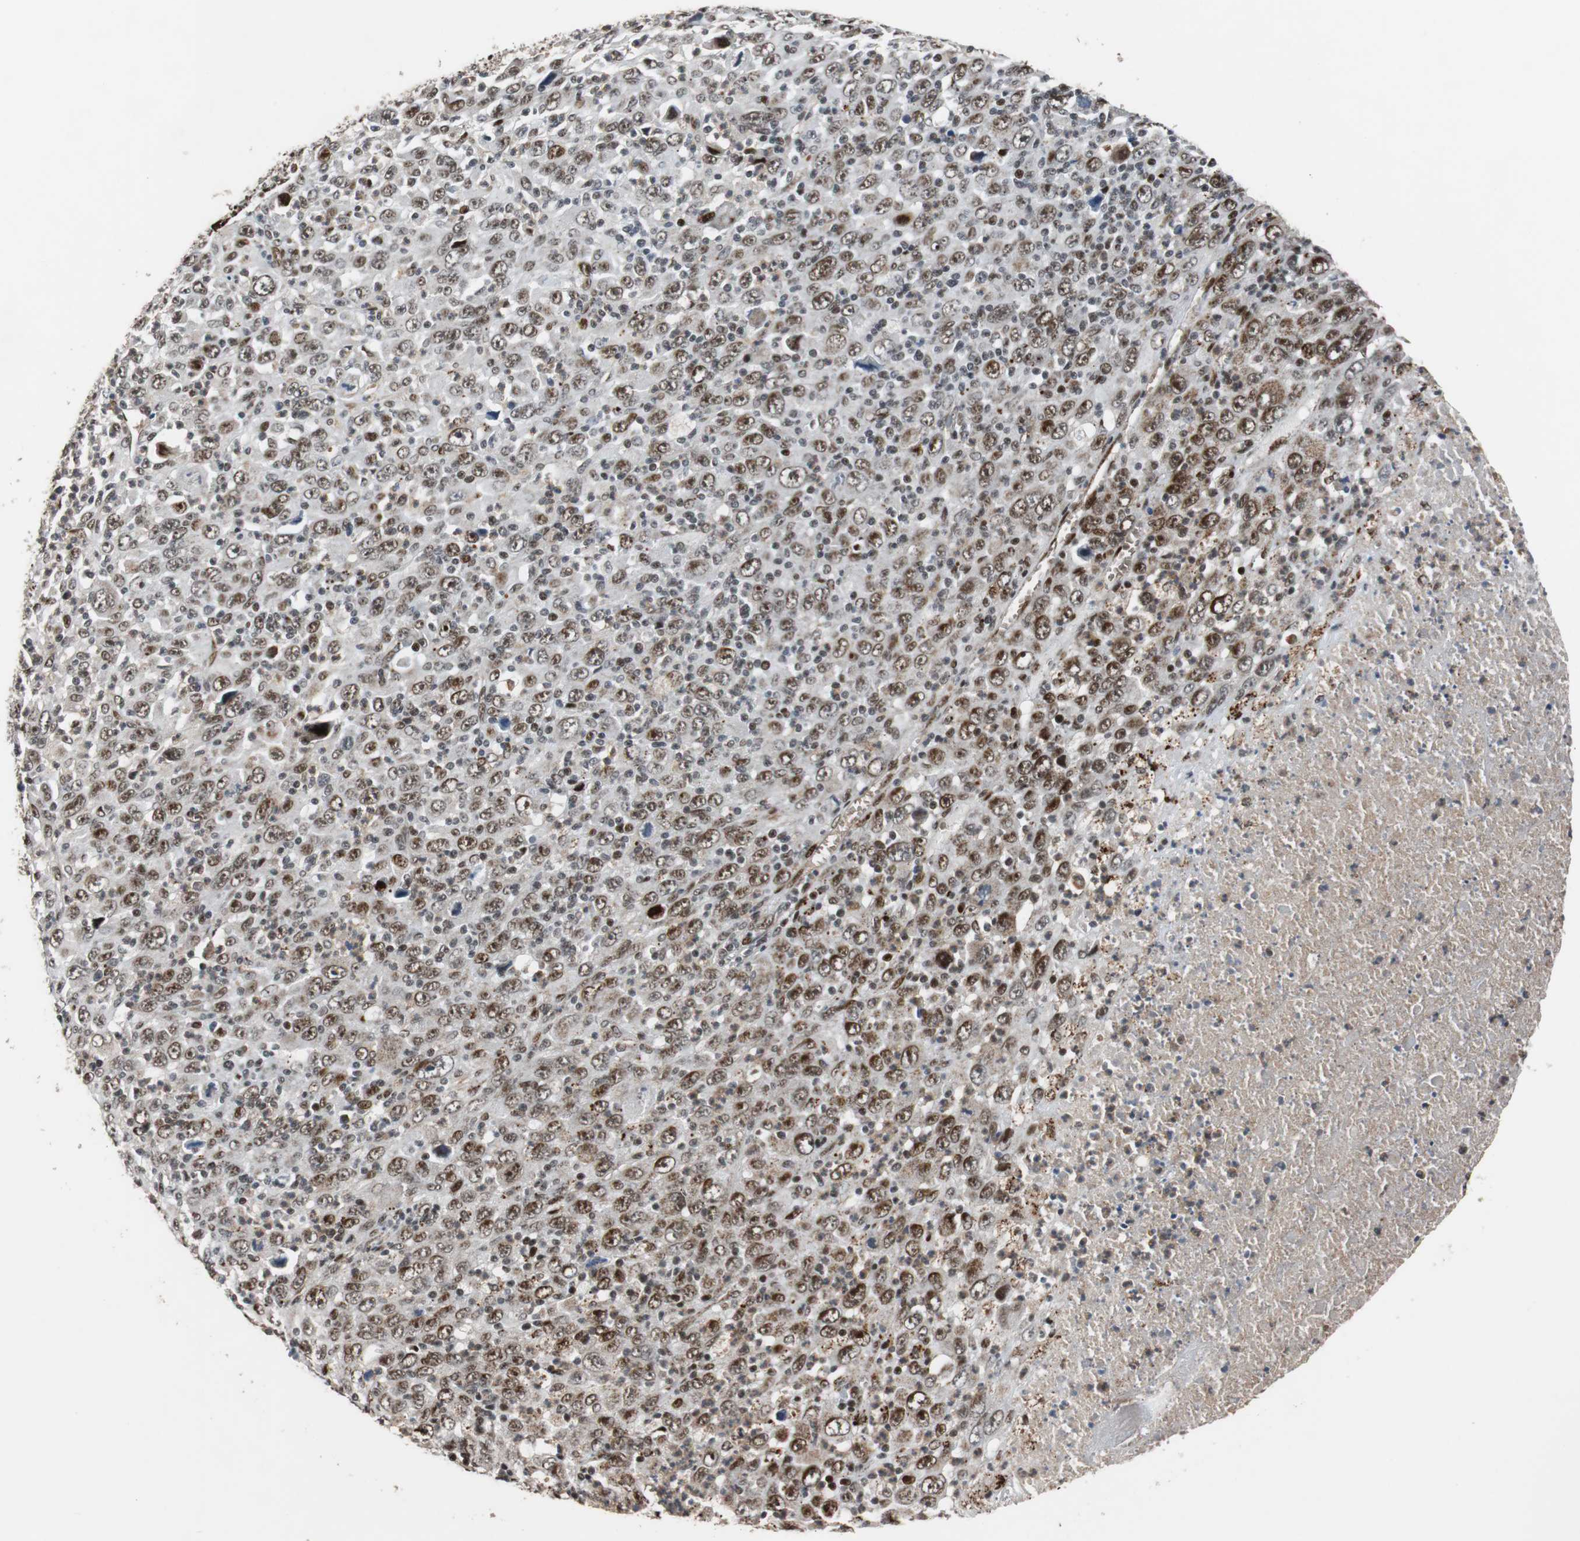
{"staining": {"intensity": "moderate", "quantity": "25%-75%", "location": "nuclear"}, "tissue": "melanoma", "cell_type": "Tumor cells", "image_type": "cancer", "snomed": [{"axis": "morphology", "description": "Malignant melanoma, Metastatic site"}, {"axis": "topography", "description": "Skin"}], "caption": "The photomicrograph exhibits a brown stain indicating the presence of a protein in the nuclear of tumor cells in malignant melanoma (metastatic site). The protein of interest is stained brown, and the nuclei are stained in blue (DAB (3,3'-diaminobenzidine) IHC with brightfield microscopy, high magnification).", "gene": "NBL1", "patient": {"sex": "female", "age": 56}}